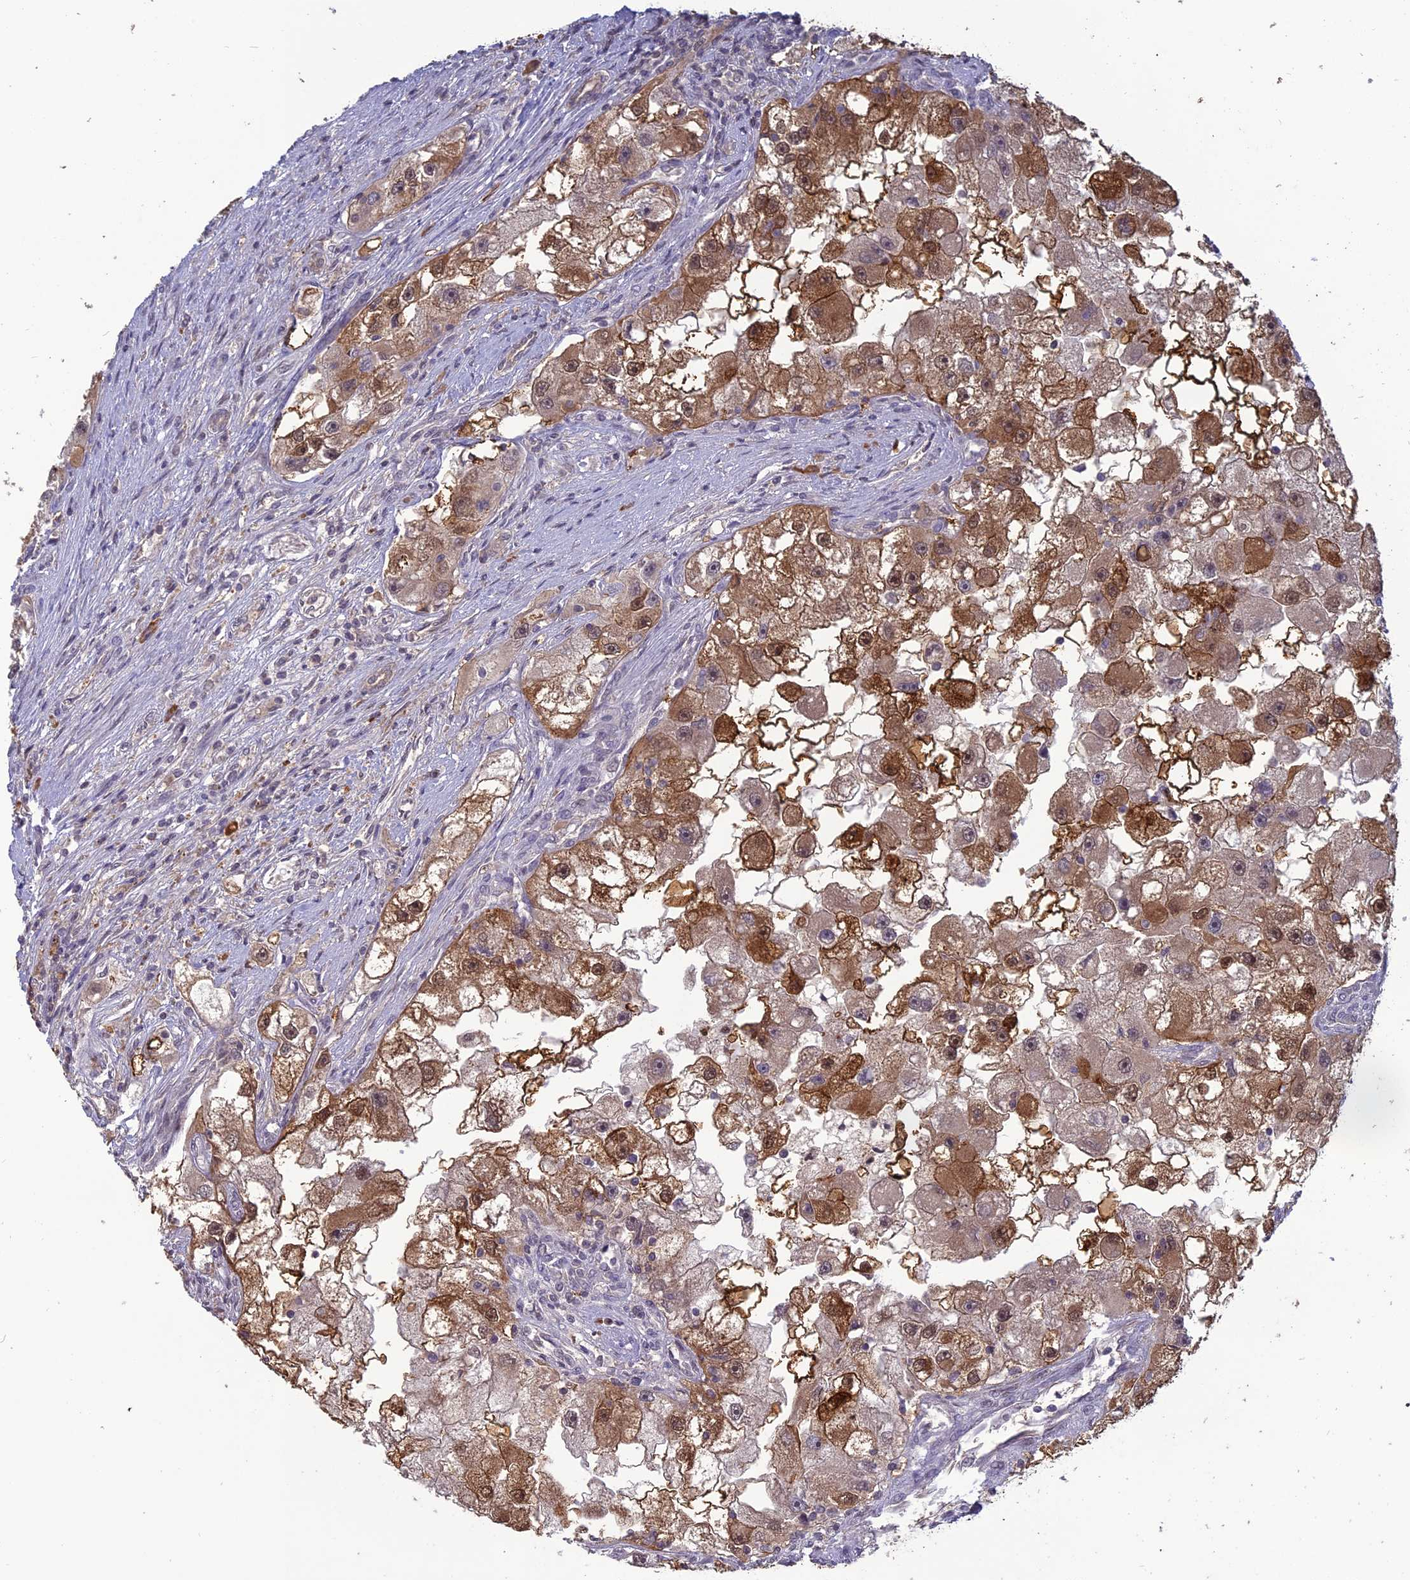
{"staining": {"intensity": "moderate", "quantity": ">75%", "location": "cytoplasmic/membranous"}, "tissue": "renal cancer", "cell_type": "Tumor cells", "image_type": "cancer", "snomed": [{"axis": "morphology", "description": "Adenocarcinoma, NOS"}, {"axis": "topography", "description": "Kidney"}], "caption": "Brown immunohistochemical staining in human renal cancer demonstrates moderate cytoplasmic/membranous positivity in about >75% of tumor cells.", "gene": "TMEM208", "patient": {"sex": "male", "age": 63}}